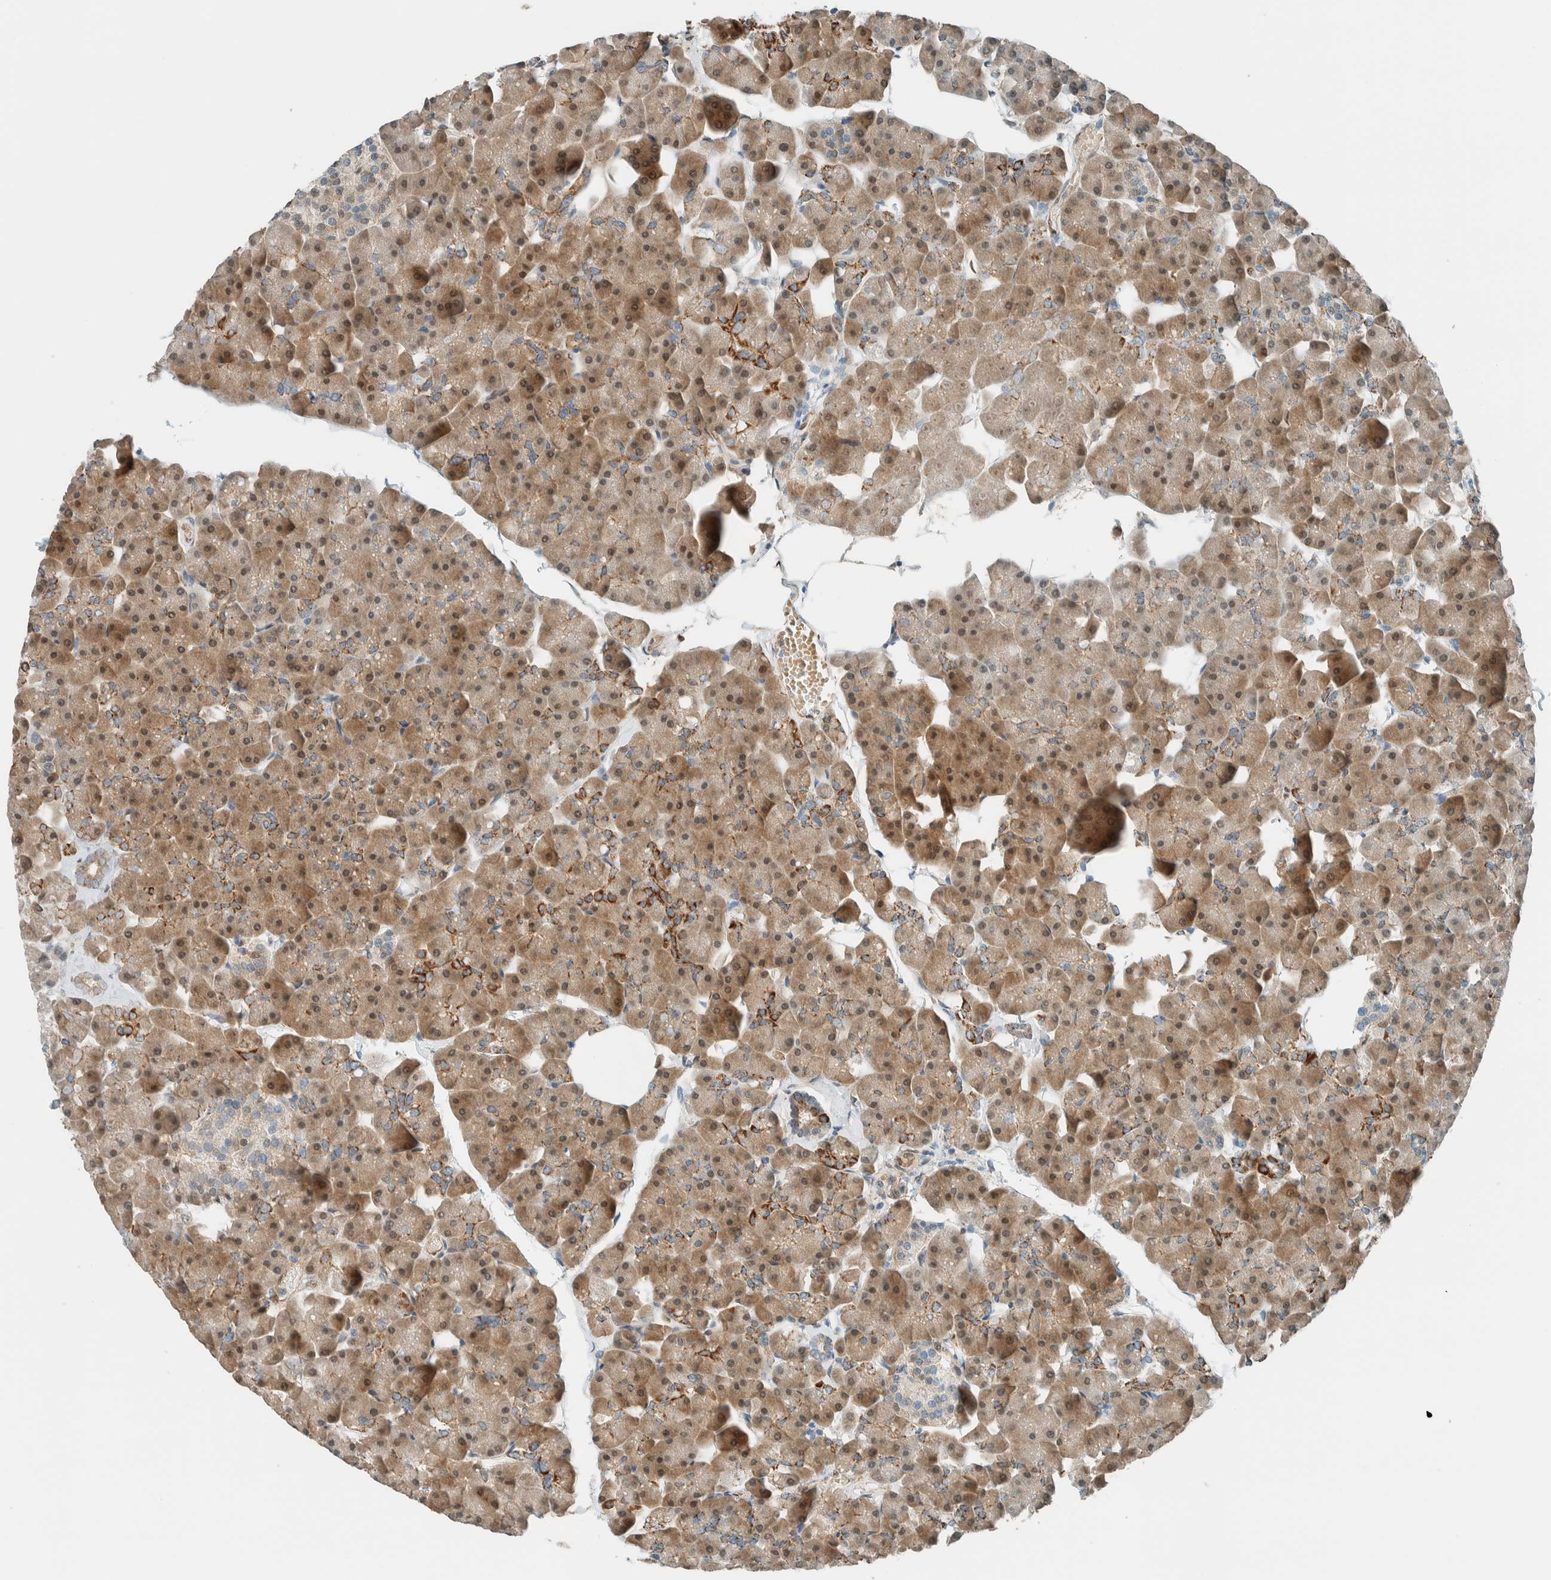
{"staining": {"intensity": "moderate", "quantity": ">75%", "location": "cytoplasmic/membranous,nuclear"}, "tissue": "pancreas", "cell_type": "Exocrine glandular cells", "image_type": "normal", "snomed": [{"axis": "morphology", "description": "Normal tissue, NOS"}, {"axis": "topography", "description": "Pancreas"}], "caption": "High-power microscopy captured an immunohistochemistry (IHC) photomicrograph of normal pancreas, revealing moderate cytoplasmic/membranous,nuclear expression in approximately >75% of exocrine glandular cells. (DAB = brown stain, brightfield microscopy at high magnification).", "gene": "NXN", "patient": {"sex": "male", "age": 35}}